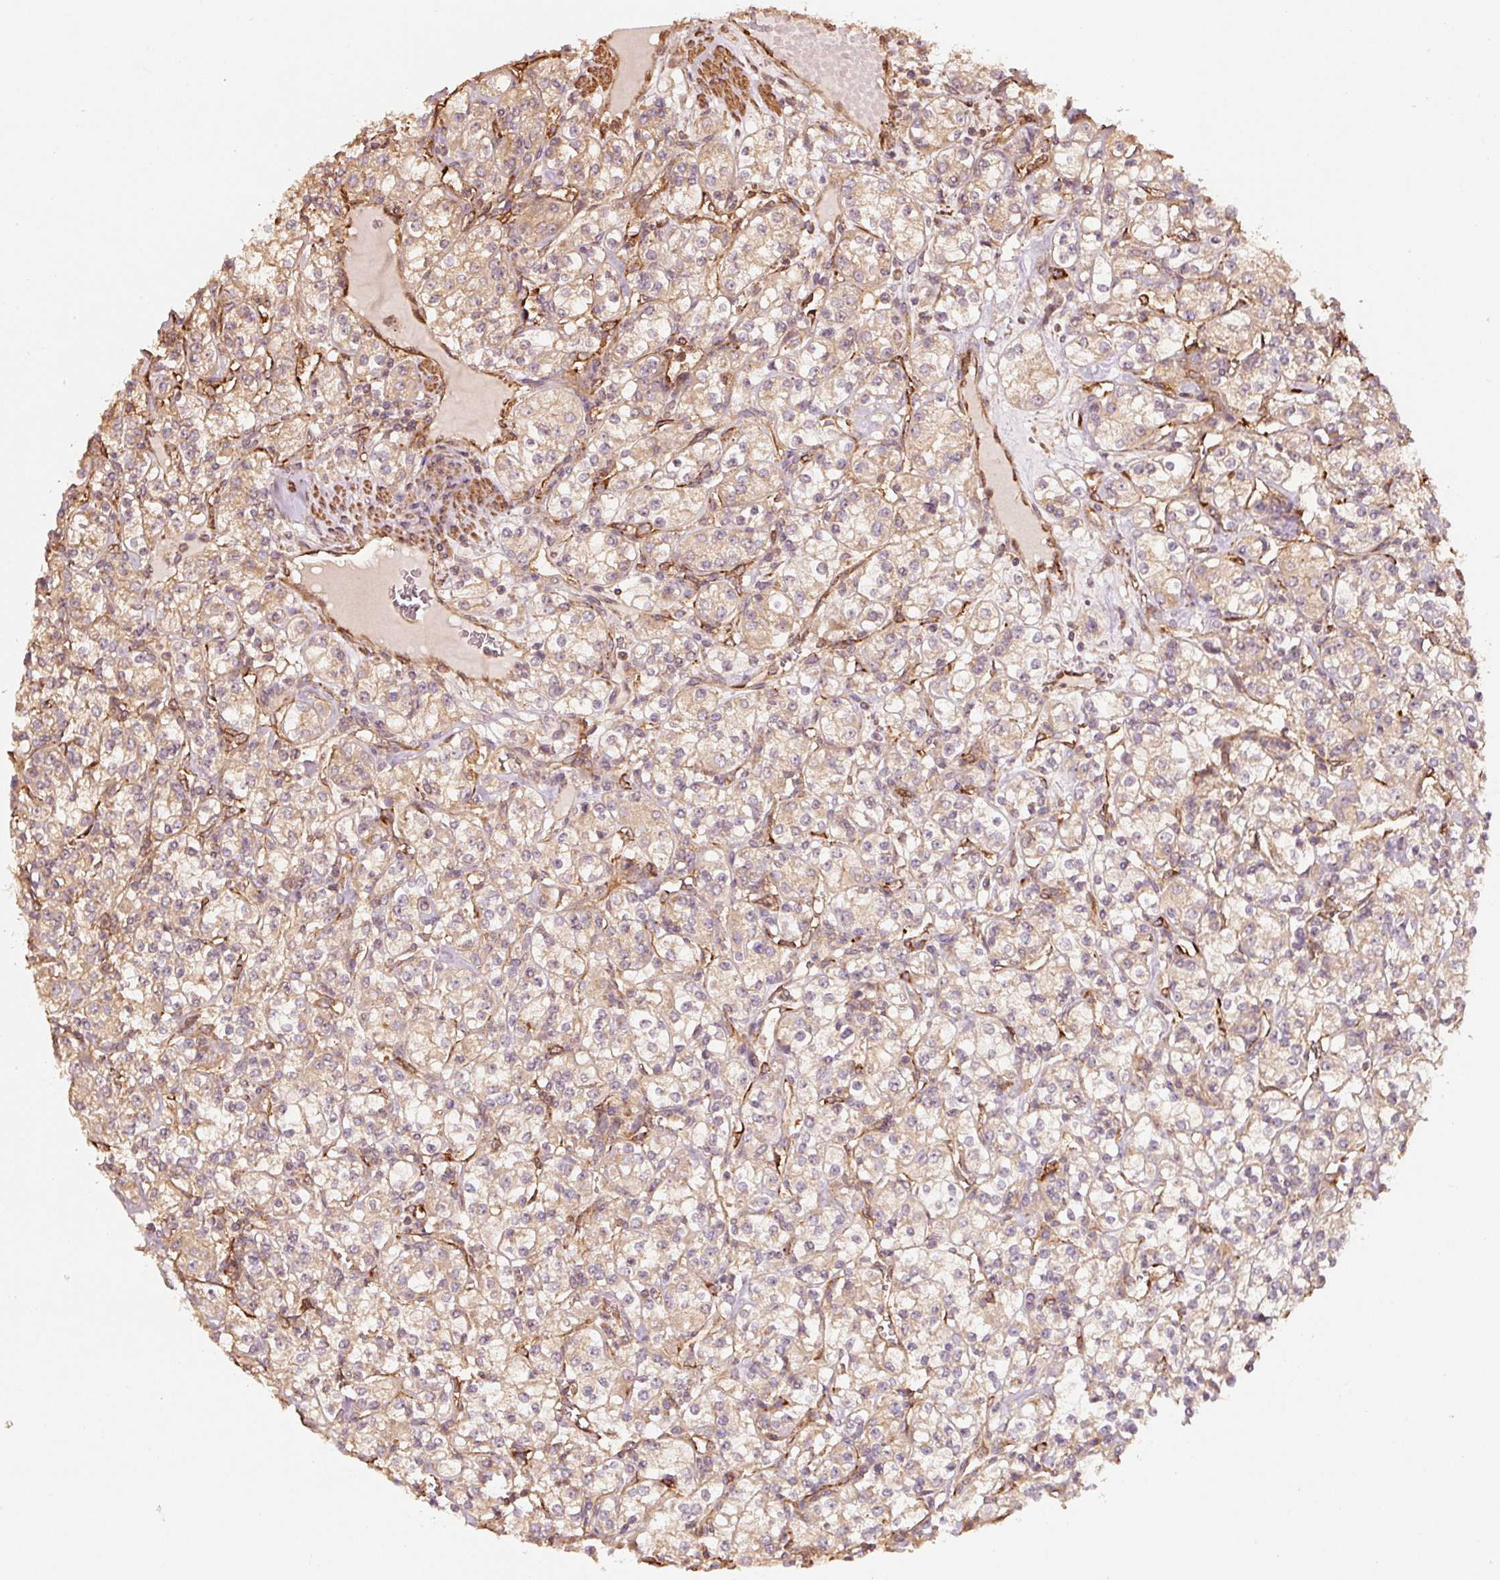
{"staining": {"intensity": "moderate", "quantity": ">75%", "location": "cytoplasmic/membranous"}, "tissue": "renal cancer", "cell_type": "Tumor cells", "image_type": "cancer", "snomed": [{"axis": "morphology", "description": "Adenocarcinoma, NOS"}, {"axis": "topography", "description": "Kidney"}], "caption": "Renal cancer (adenocarcinoma) stained with a brown dye demonstrates moderate cytoplasmic/membranous positive expression in approximately >75% of tumor cells.", "gene": "CEP95", "patient": {"sex": "male", "age": 77}}